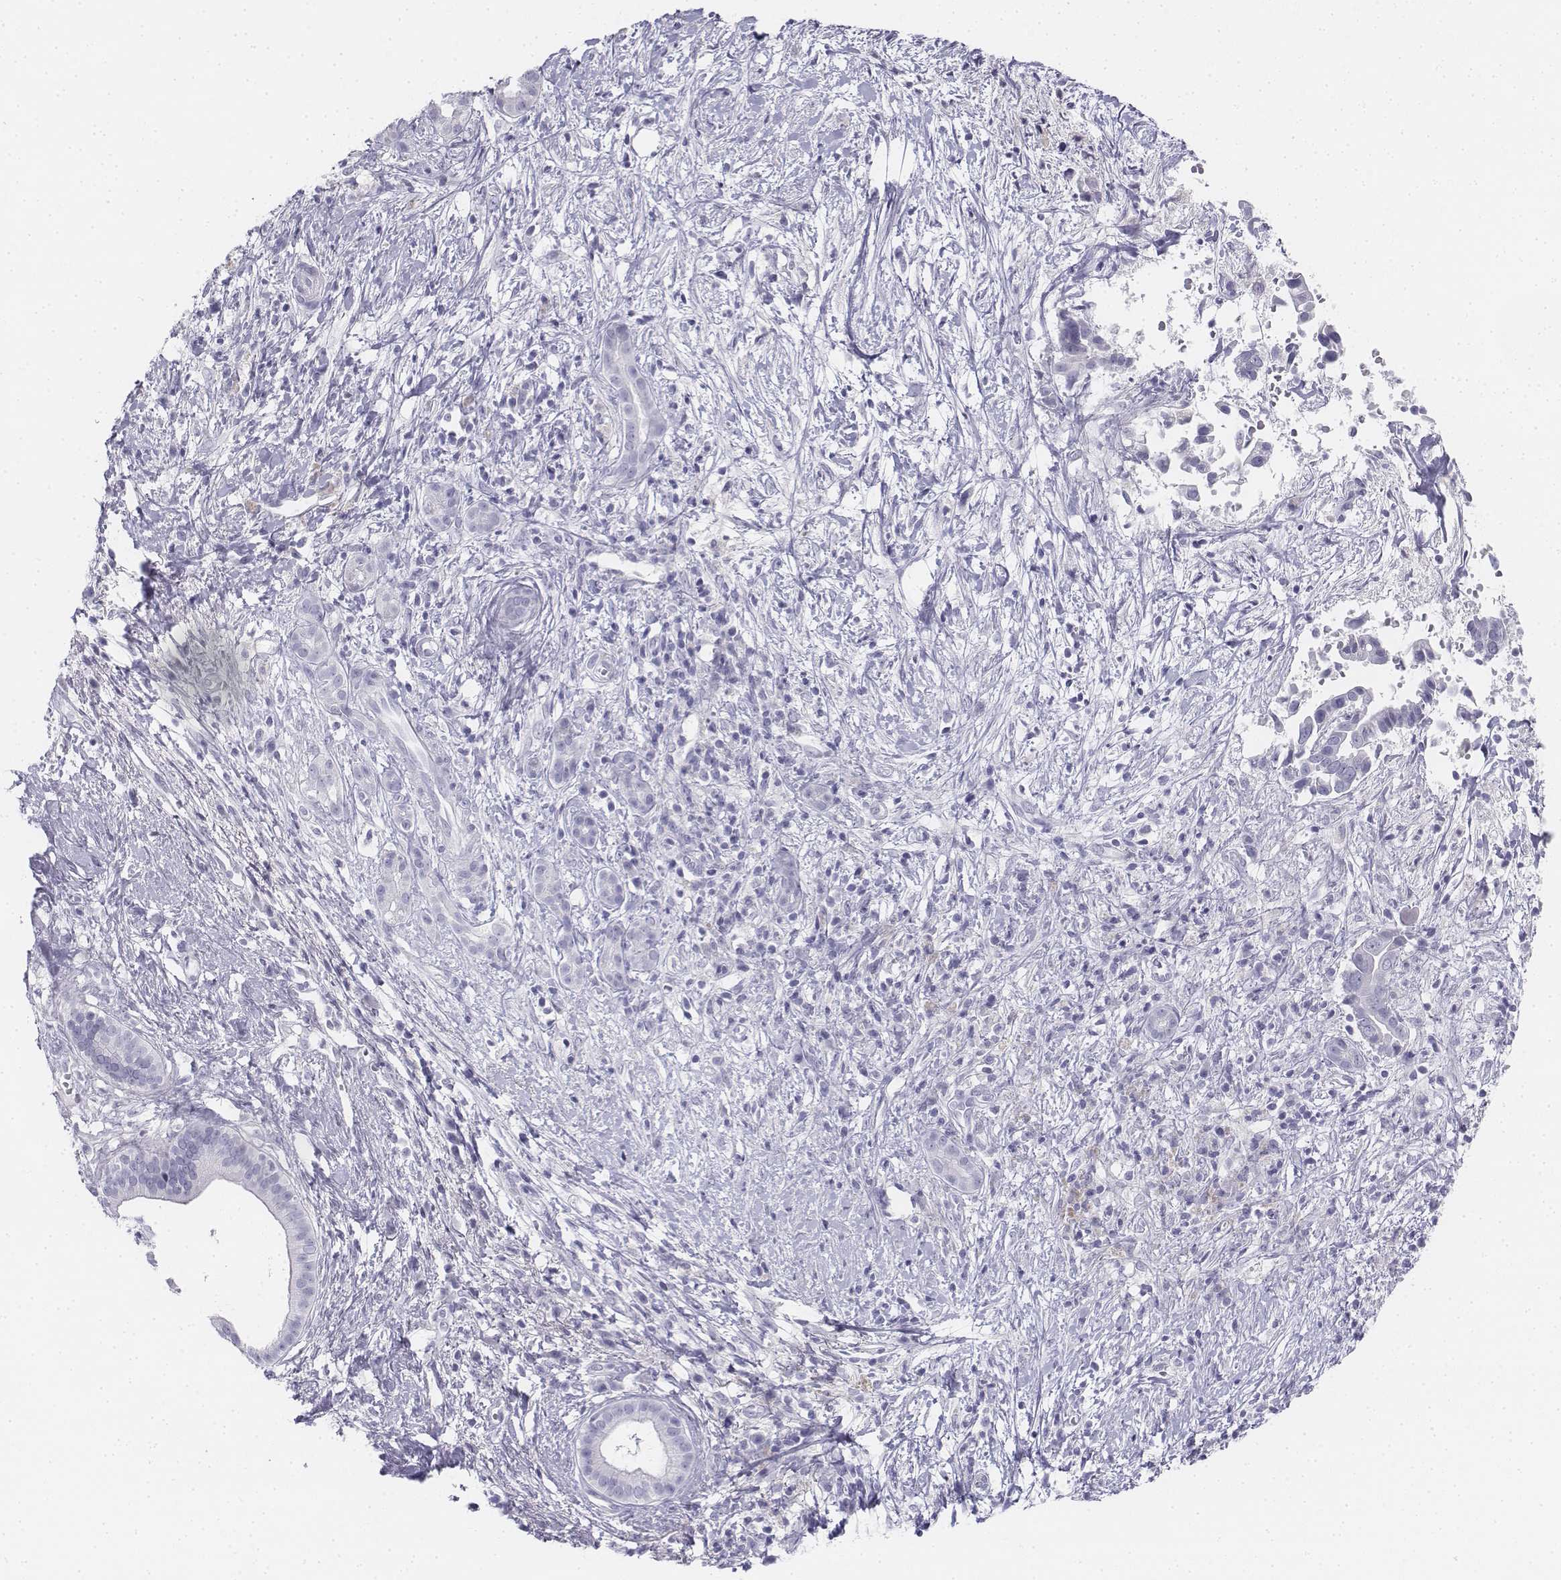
{"staining": {"intensity": "negative", "quantity": "none", "location": "none"}, "tissue": "pancreatic cancer", "cell_type": "Tumor cells", "image_type": "cancer", "snomed": [{"axis": "morphology", "description": "Adenocarcinoma, NOS"}, {"axis": "topography", "description": "Pancreas"}], "caption": "Tumor cells show no significant staining in adenocarcinoma (pancreatic). Brightfield microscopy of immunohistochemistry (IHC) stained with DAB (3,3'-diaminobenzidine) (brown) and hematoxylin (blue), captured at high magnification.", "gene": "TH", "patient": {"sex": "male", "age": 61}}